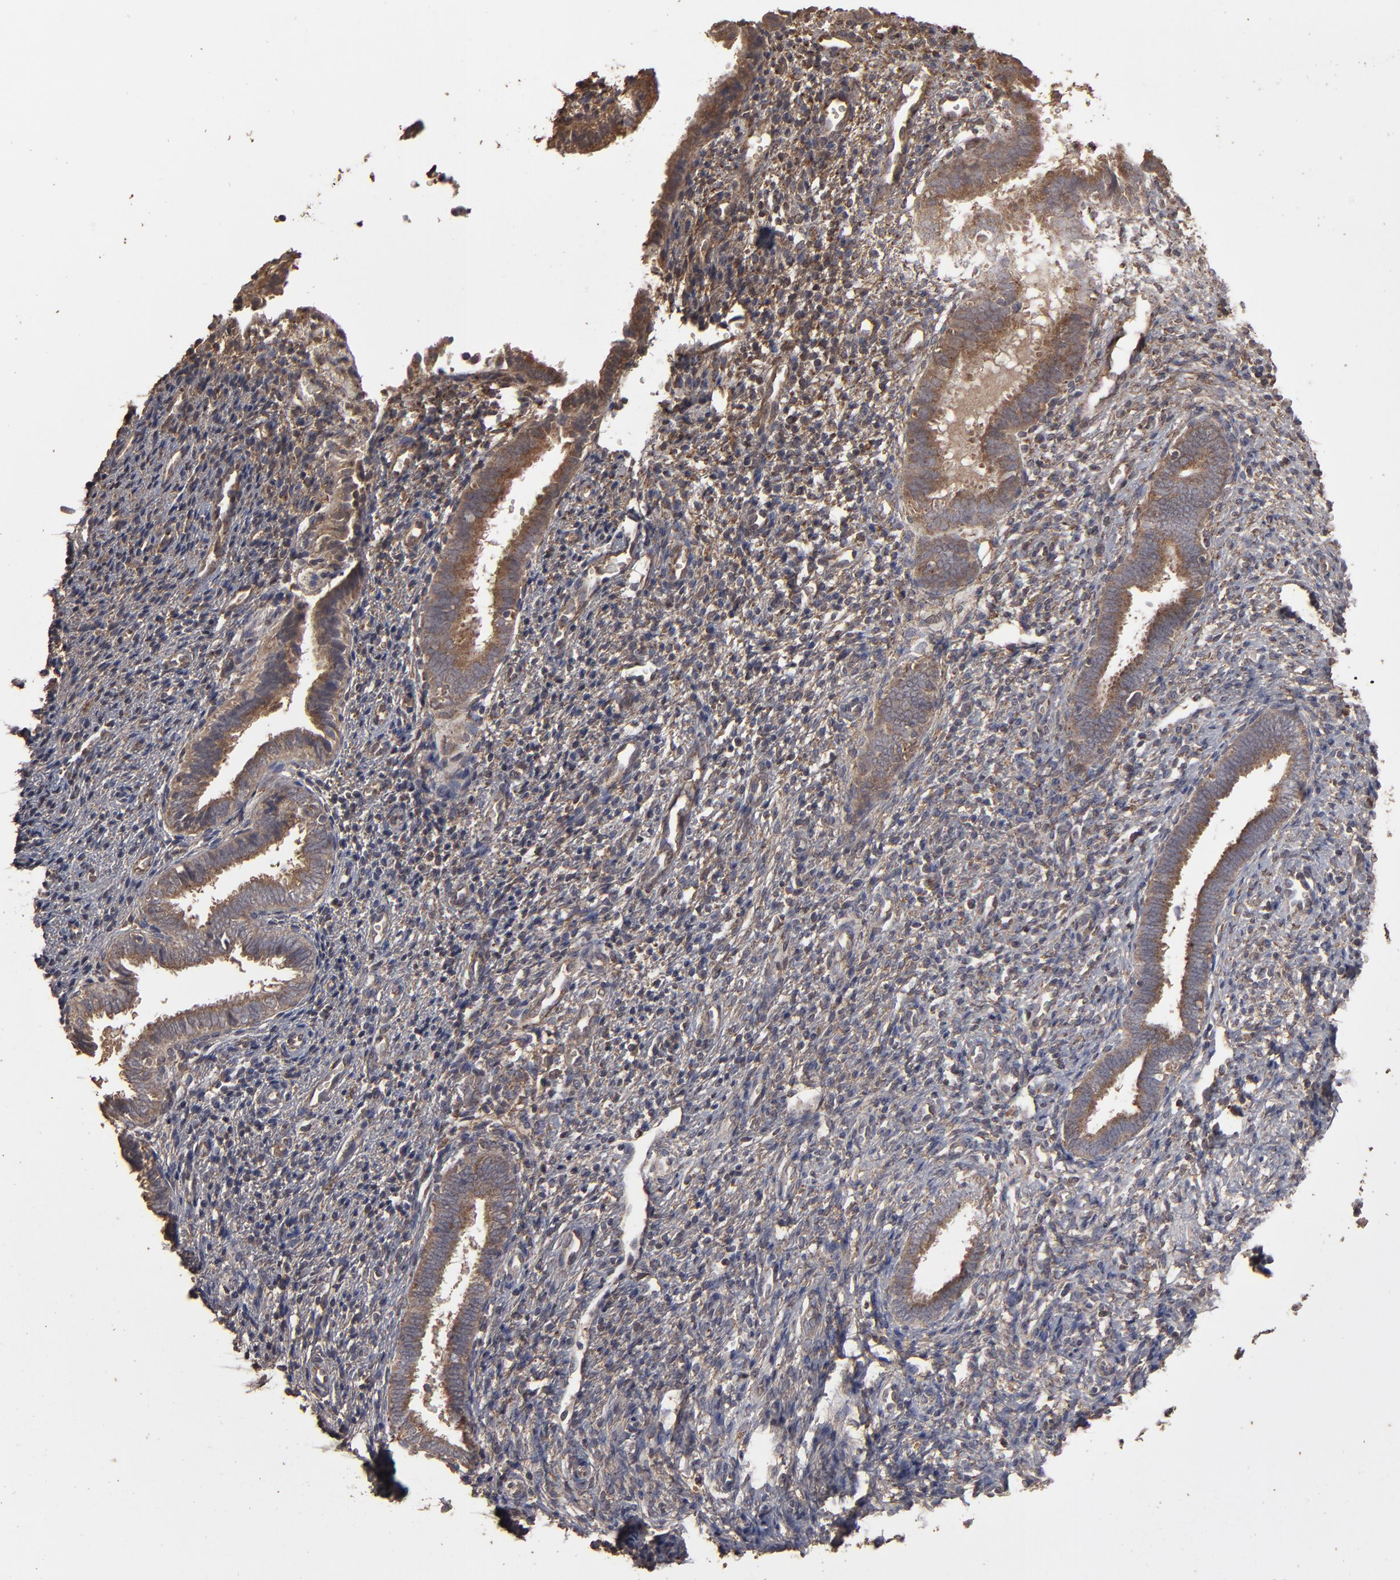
{"staining": {"intensity": "moderate", "quantity": ">75%", "location": "cytoplasmic/membranous"}, "tissue": "endometrium", "cell_type": "Cells in endometrial stroma", "image_type": "normal", "snomed": [{"axis": "morphology", "description": "Normal tissue, NOS"}, {"axis": "topography", "description": "Endometrium"}], "caption": "High-power microscopy captured an IHC image of benign endometrium, revealing moderate cytoplasmic/membranous expression in about >75% of cells in endometrial stroma. Using DAB (3,3'-diaminobenzidine) (brown) and hematoxylin (blue) stains, captured at high magnification using brightfield microscopy.", "gene": "MMP2", "patient": {"sex": "female", "age": 27}}